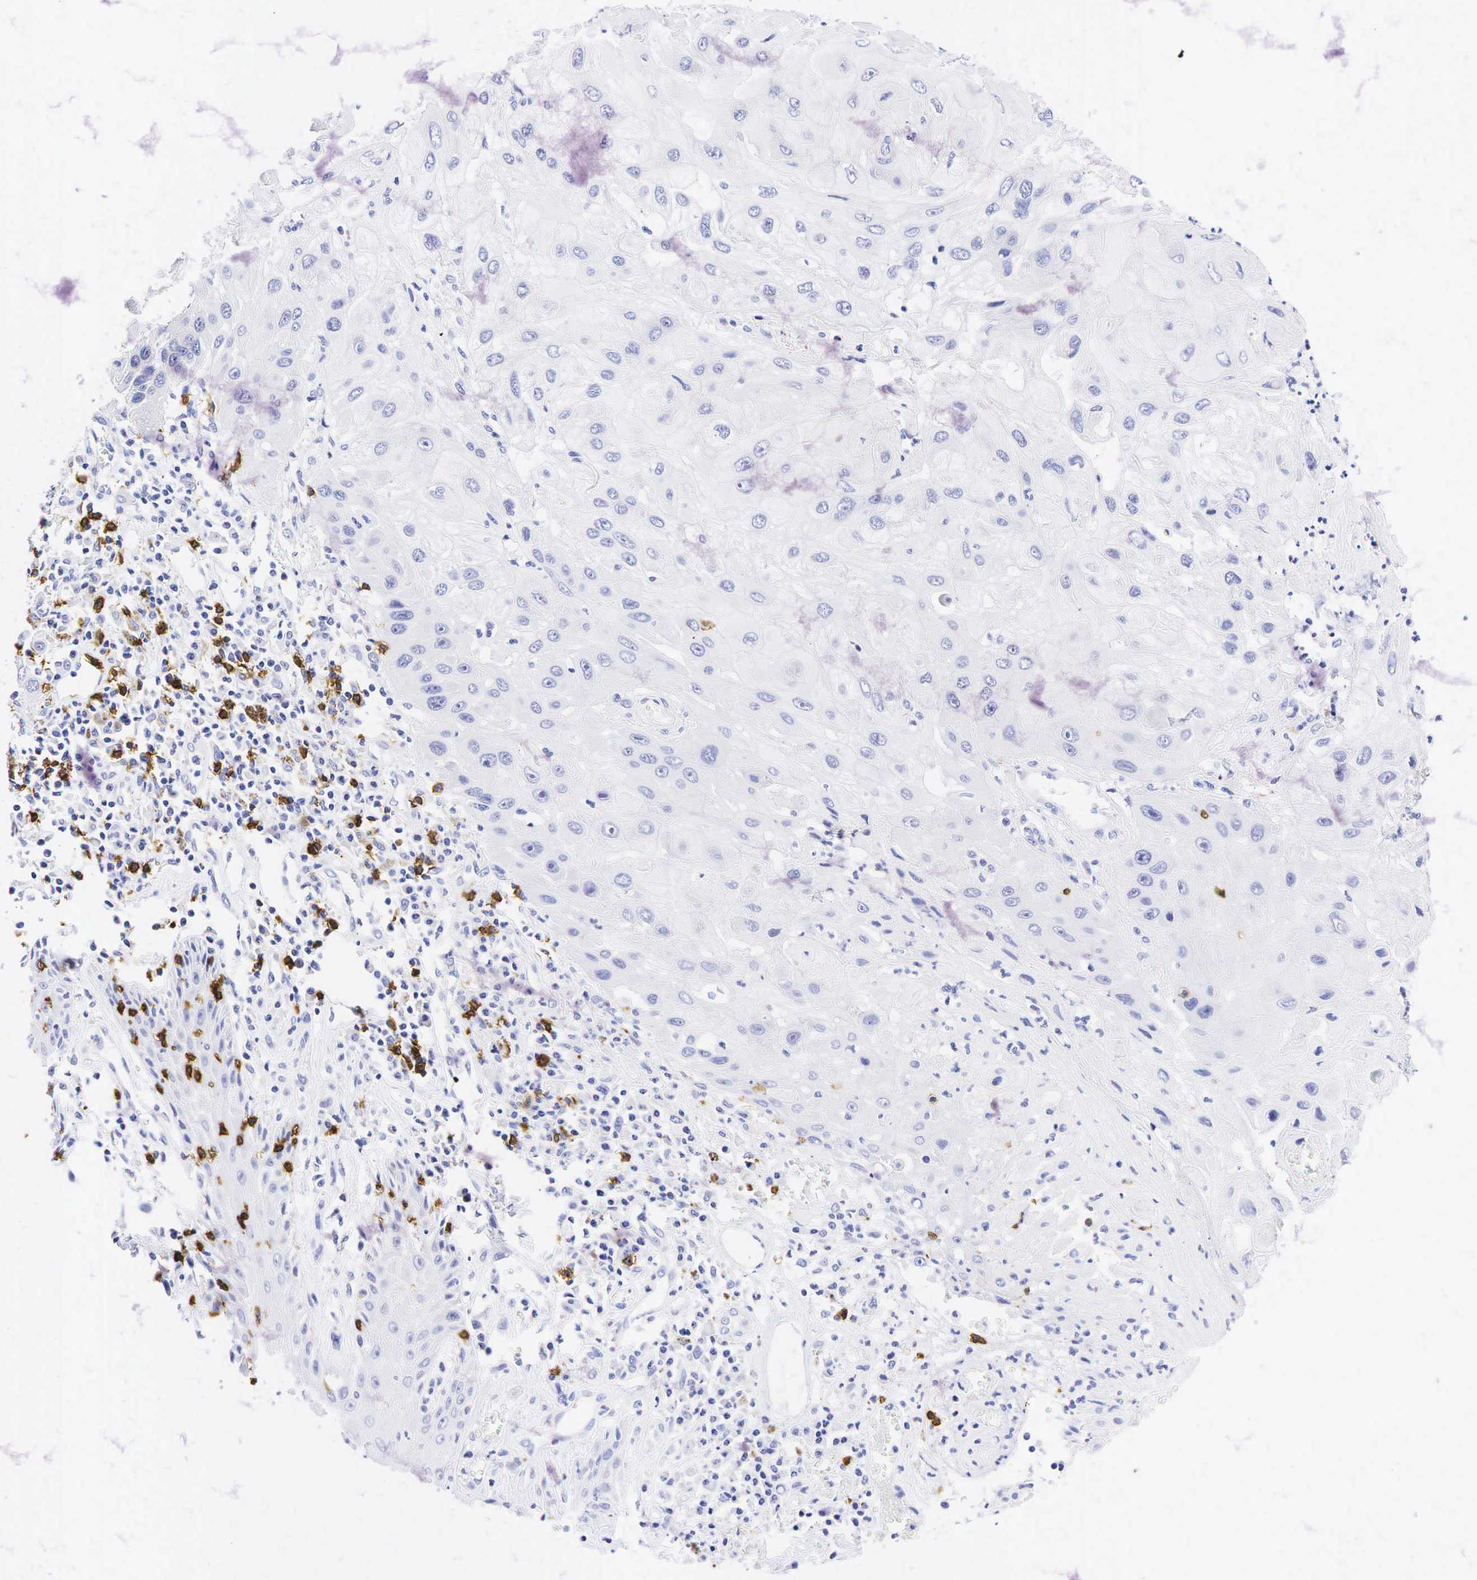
{"staining": {"intensity": "negative", "quantity": "none", "location": "none"}, "tissue": "skin cancer", "cell_type": "Tumor cells", "image_type": "cancer", "snomed": [{"axis": "morphology", "description": "Squamous cell carcinoma, NOS"}, {"axis": "topography", "description": "Skin"}, {"axis": "topography", "description": "Anal"}], "caption": "This is a photomicrograph of IHC staining of skin cancer (squamous cell carcinoma), which shows no expression in tumor cells. (Stains: DAB immunohistochemistry with hematoxylin counter stain, Microscopy: brightfield microscopy at high magnification).", "gene": "CD8A", "patient": {"sex": "male", "age": 61}}